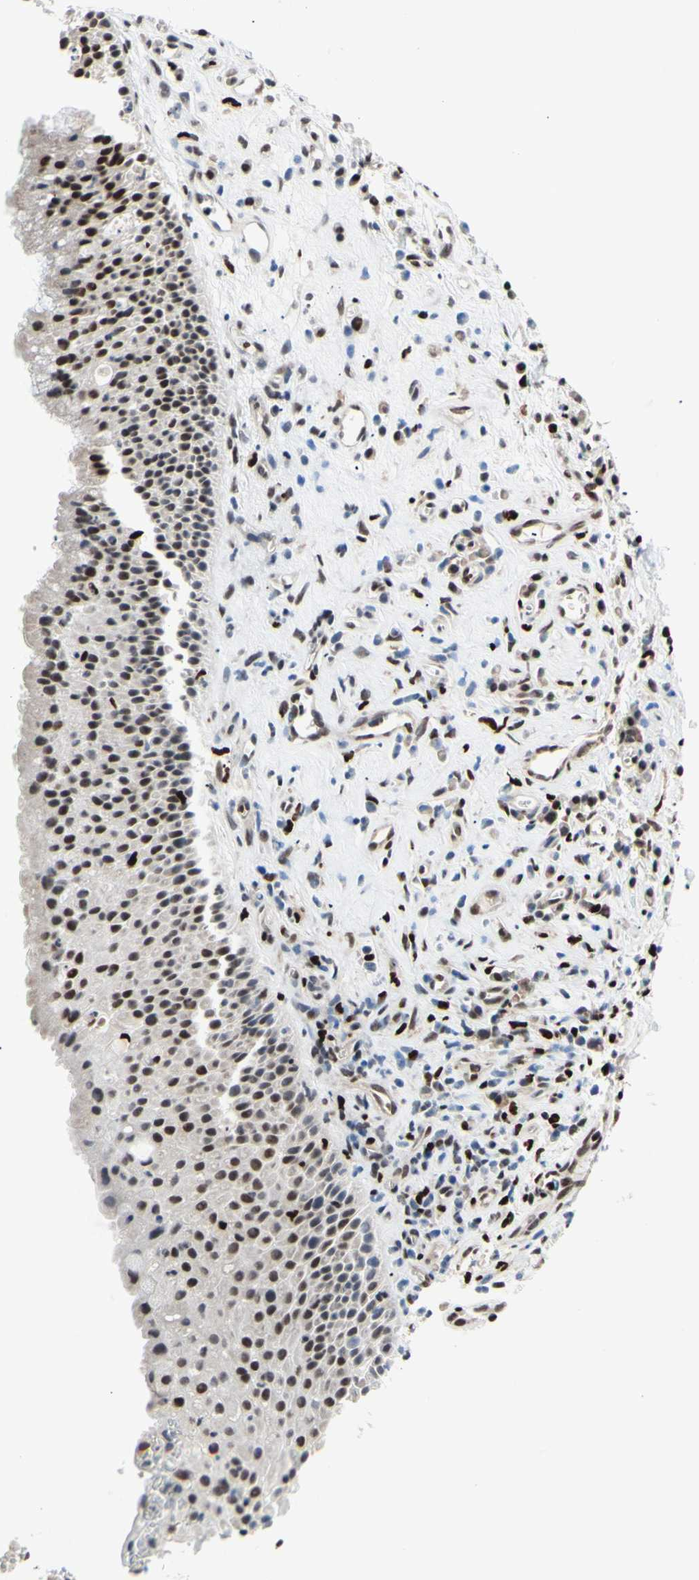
{"staining": {"intensity": "strong", "quantity": ">75%", "location": "nuclear"}, "tissue": "nasopharynx", "cell_type": "Respiratory epithelial cells", "image_type": "normal", "snomed": [{"axis": "morphology", "description": "Normal tissue, NOS"}, {"axis": "topography", "description": "Nasopharynx"}], "caption": "Immunohistochemistry photomicrograph of unremarkable human nasopharynx stained for a protein (brown), which demonstrates high levels of strong nuclear expression in about >75% of respiratory epithelial cells.", "gene": "EED", "patient": {"sex": "female", "age": 51}}